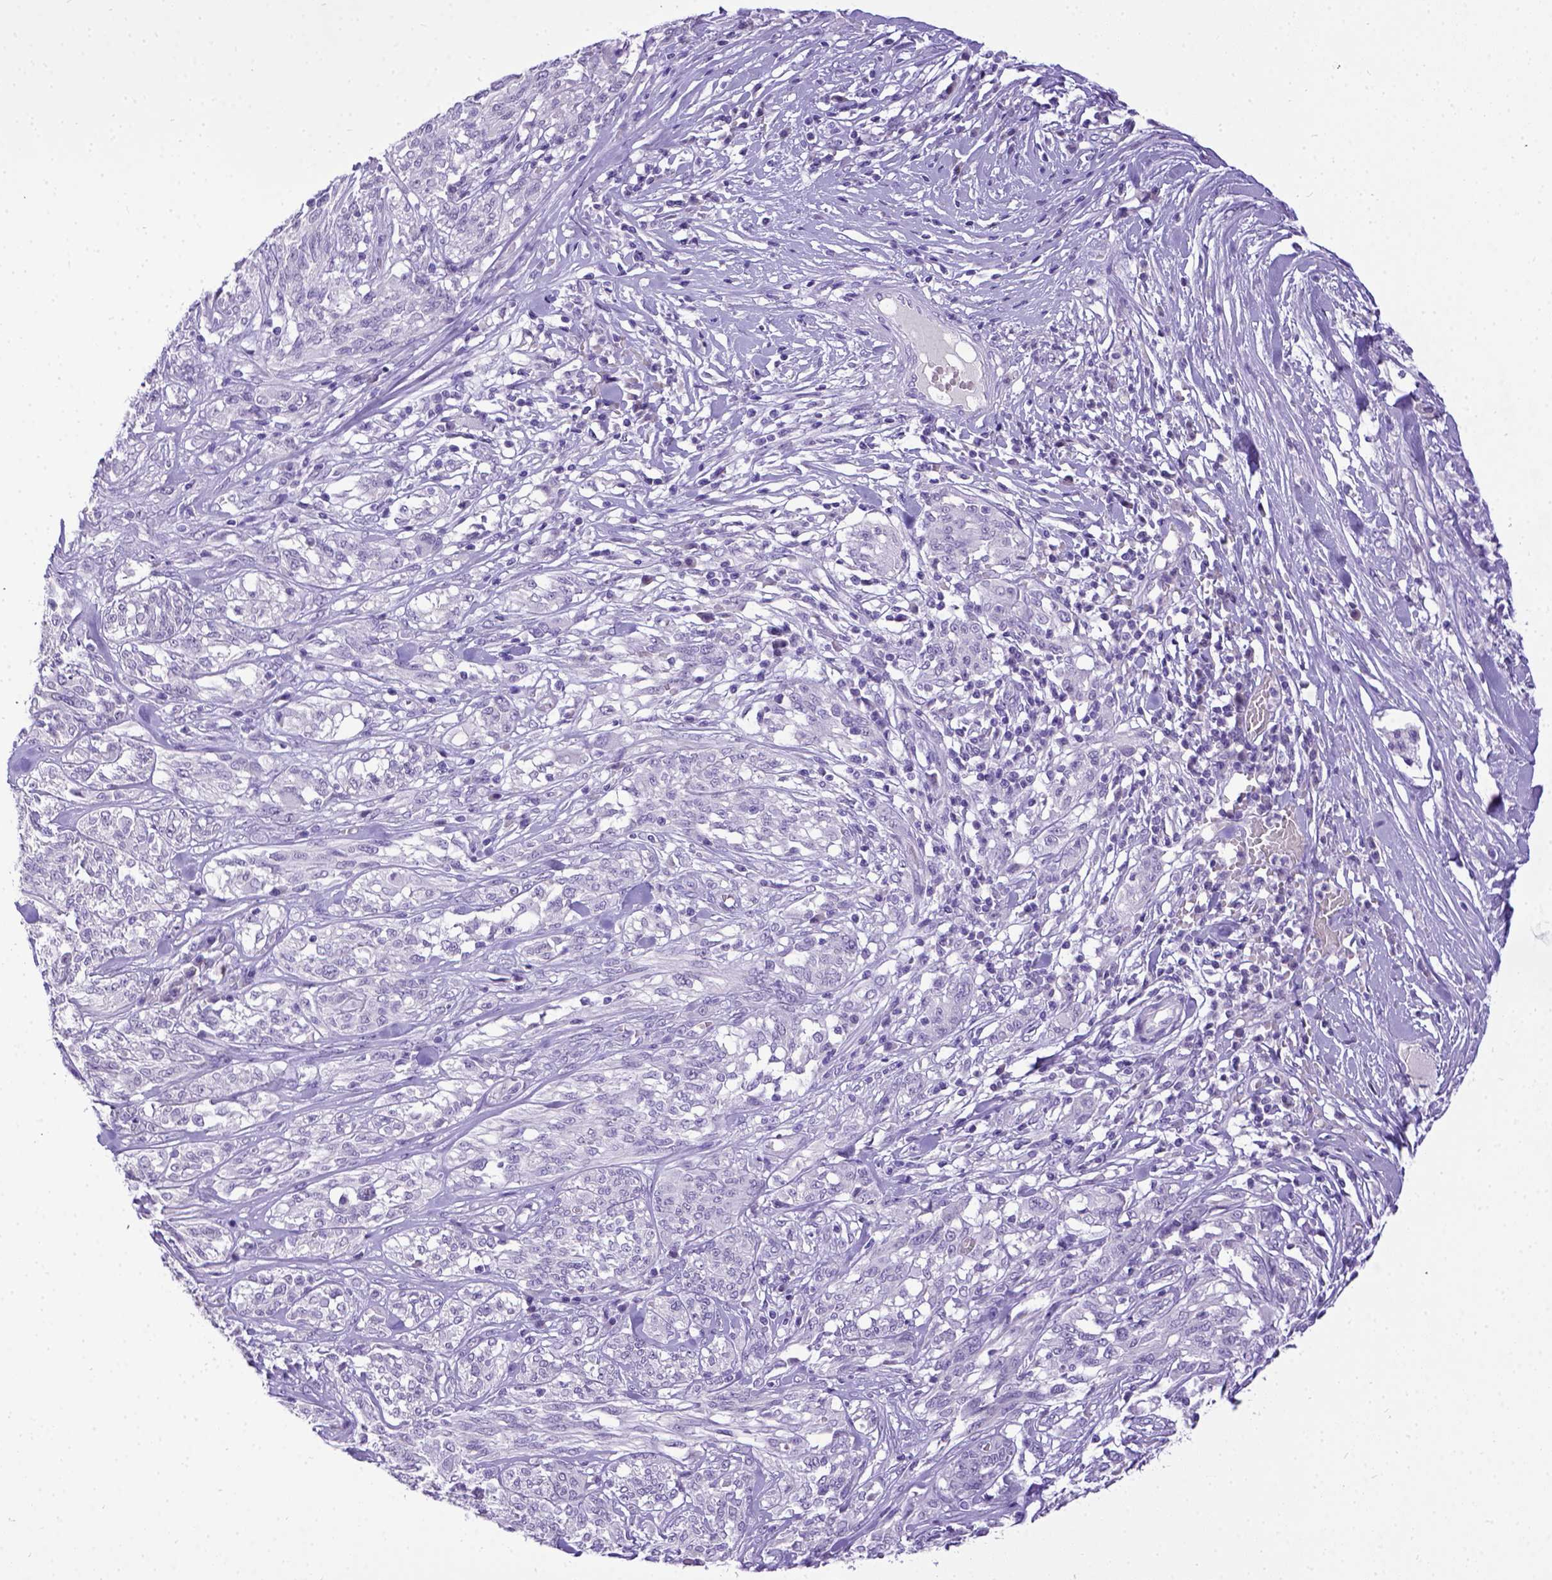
{"staining": {"intensity": "negative", "quantity": "none", "location": "none"}, "tissue": "melanoma", "cell_type": "Tumor cells", "image_type": "cancer", "snomed": [{"axis": "morphology", "description": "Malignant melanoma, NOS"}, {"axis": "topography", "description": "Skin"}], "caption": "Tumor cells show no significant protein expression in malignant melanoma.", "gene": "ESR1", "patient": {"sex": "female", "age": 91}}